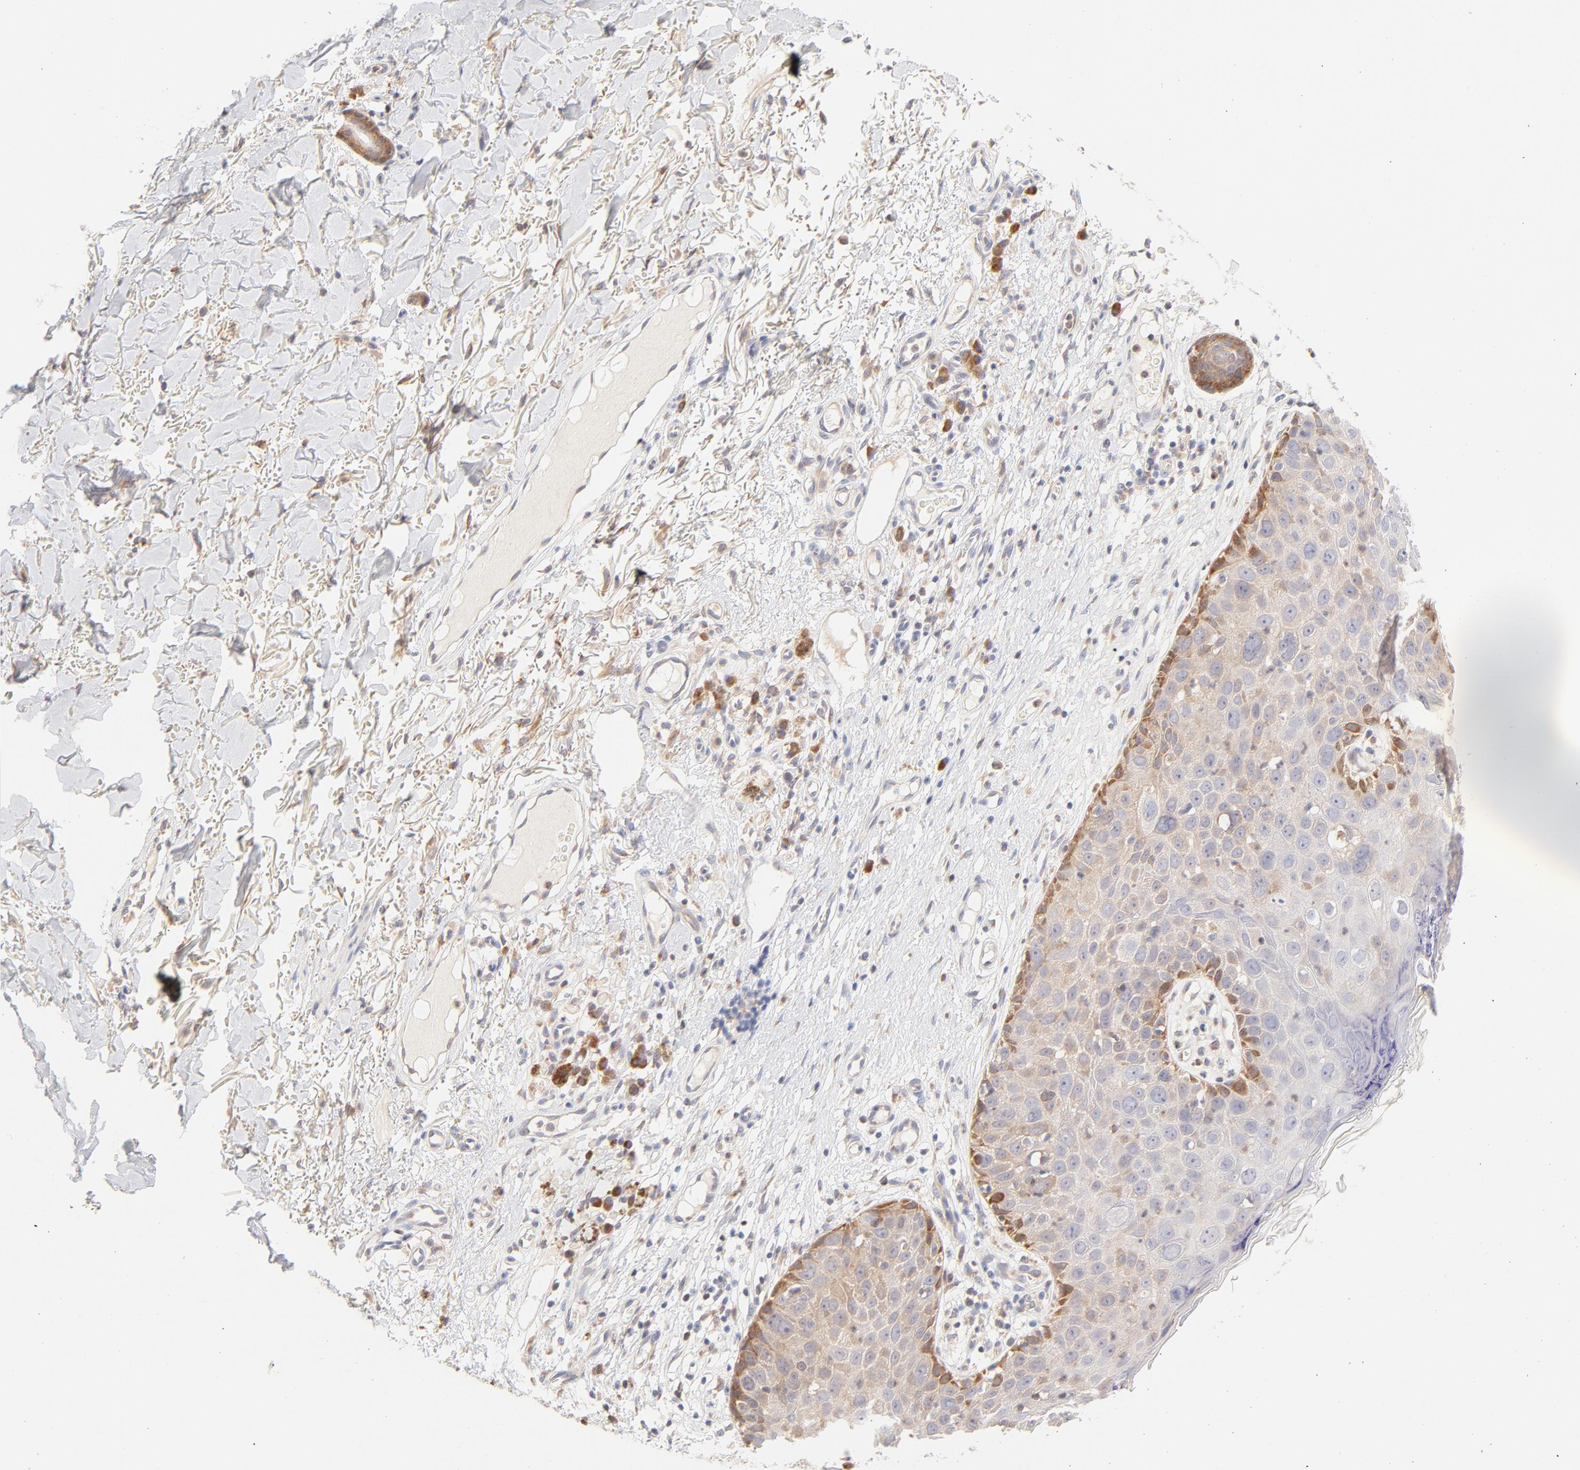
{"staining": {"intensity": "moderate", "quantity": ">75%", "location": "cytoplasmic/membranous"}, "tissue": "skin cancer", "cell_type": "Tumor cells", "image_type": "cancer", "snomed": [{"axis": "morphology", "description": "Squamous cell carcinoma, NOS"}, {"axis": "topography", "description": "Skin"}], "caption": "Human squamous cell carcinoma (skin) stained for a protein (brown) exhibits moderate cytoplasmic/membranous positive positivity in approximately >75% of tumor cells.", "gene": "RPS6KA1", "patient": {"sex": "male", "age": 87}}